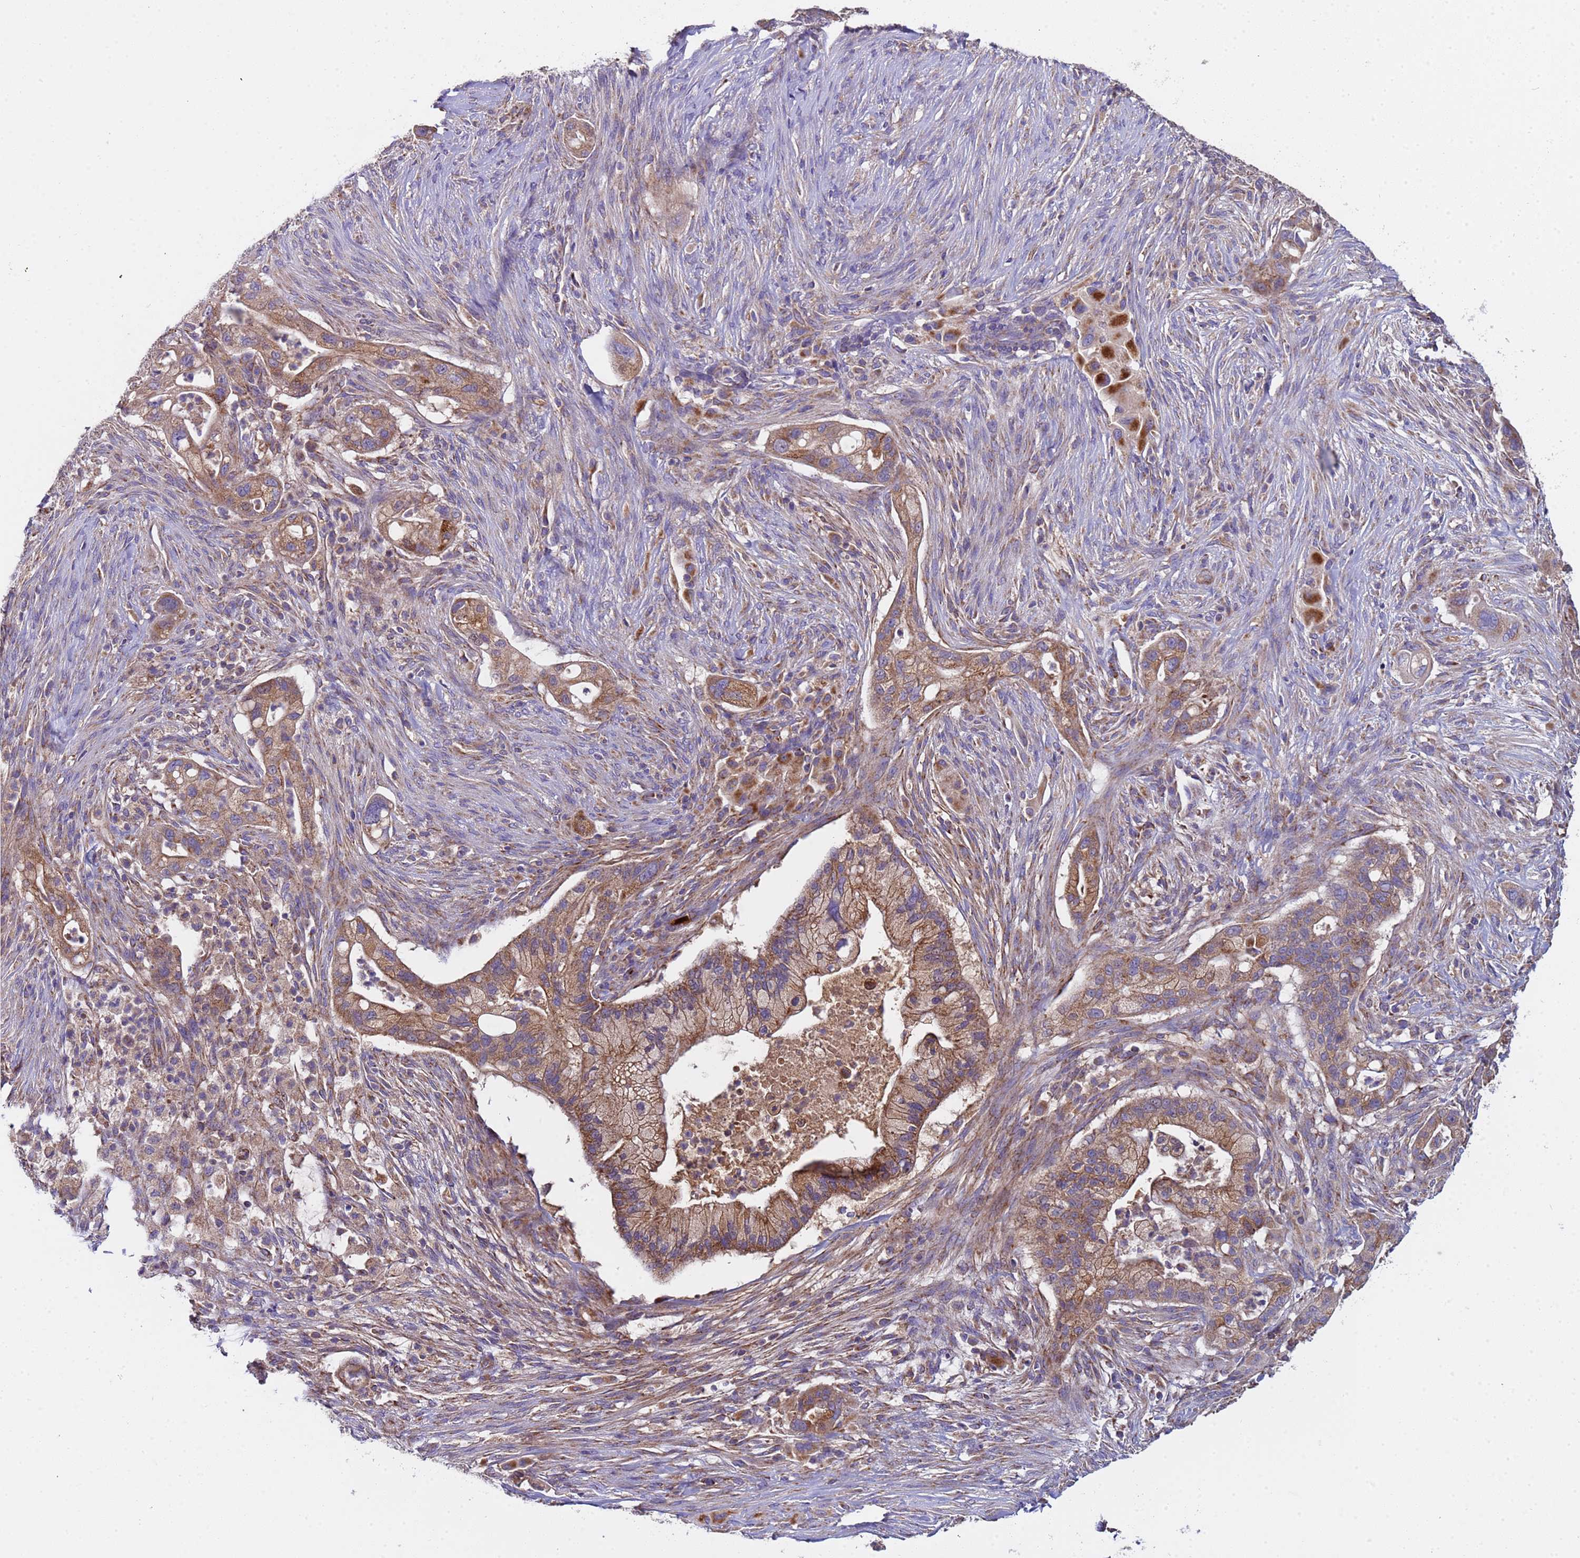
{"staining": {"intensity": "moderate", "quantity": ">75%", "location": "cytoplasmic/membranous"}, "tissue": "pancreatic cancer", "cell_type": "Tumor cells", "image_type": "cancer", "snomed": [{"axis": "morphology", "description": "Adenocarcinoma, NOS"}, {"axis": "topography", "description": "Pancreas"}], "caption": "Immunohistochemical staining of pancreatic adenocarcinoma exhibits moderate cytoplasmic/membranous protein staining in about >75% of tumor cells.", "gene": "TMEM126A", "patient": {"sex": "male", "age": 44}}